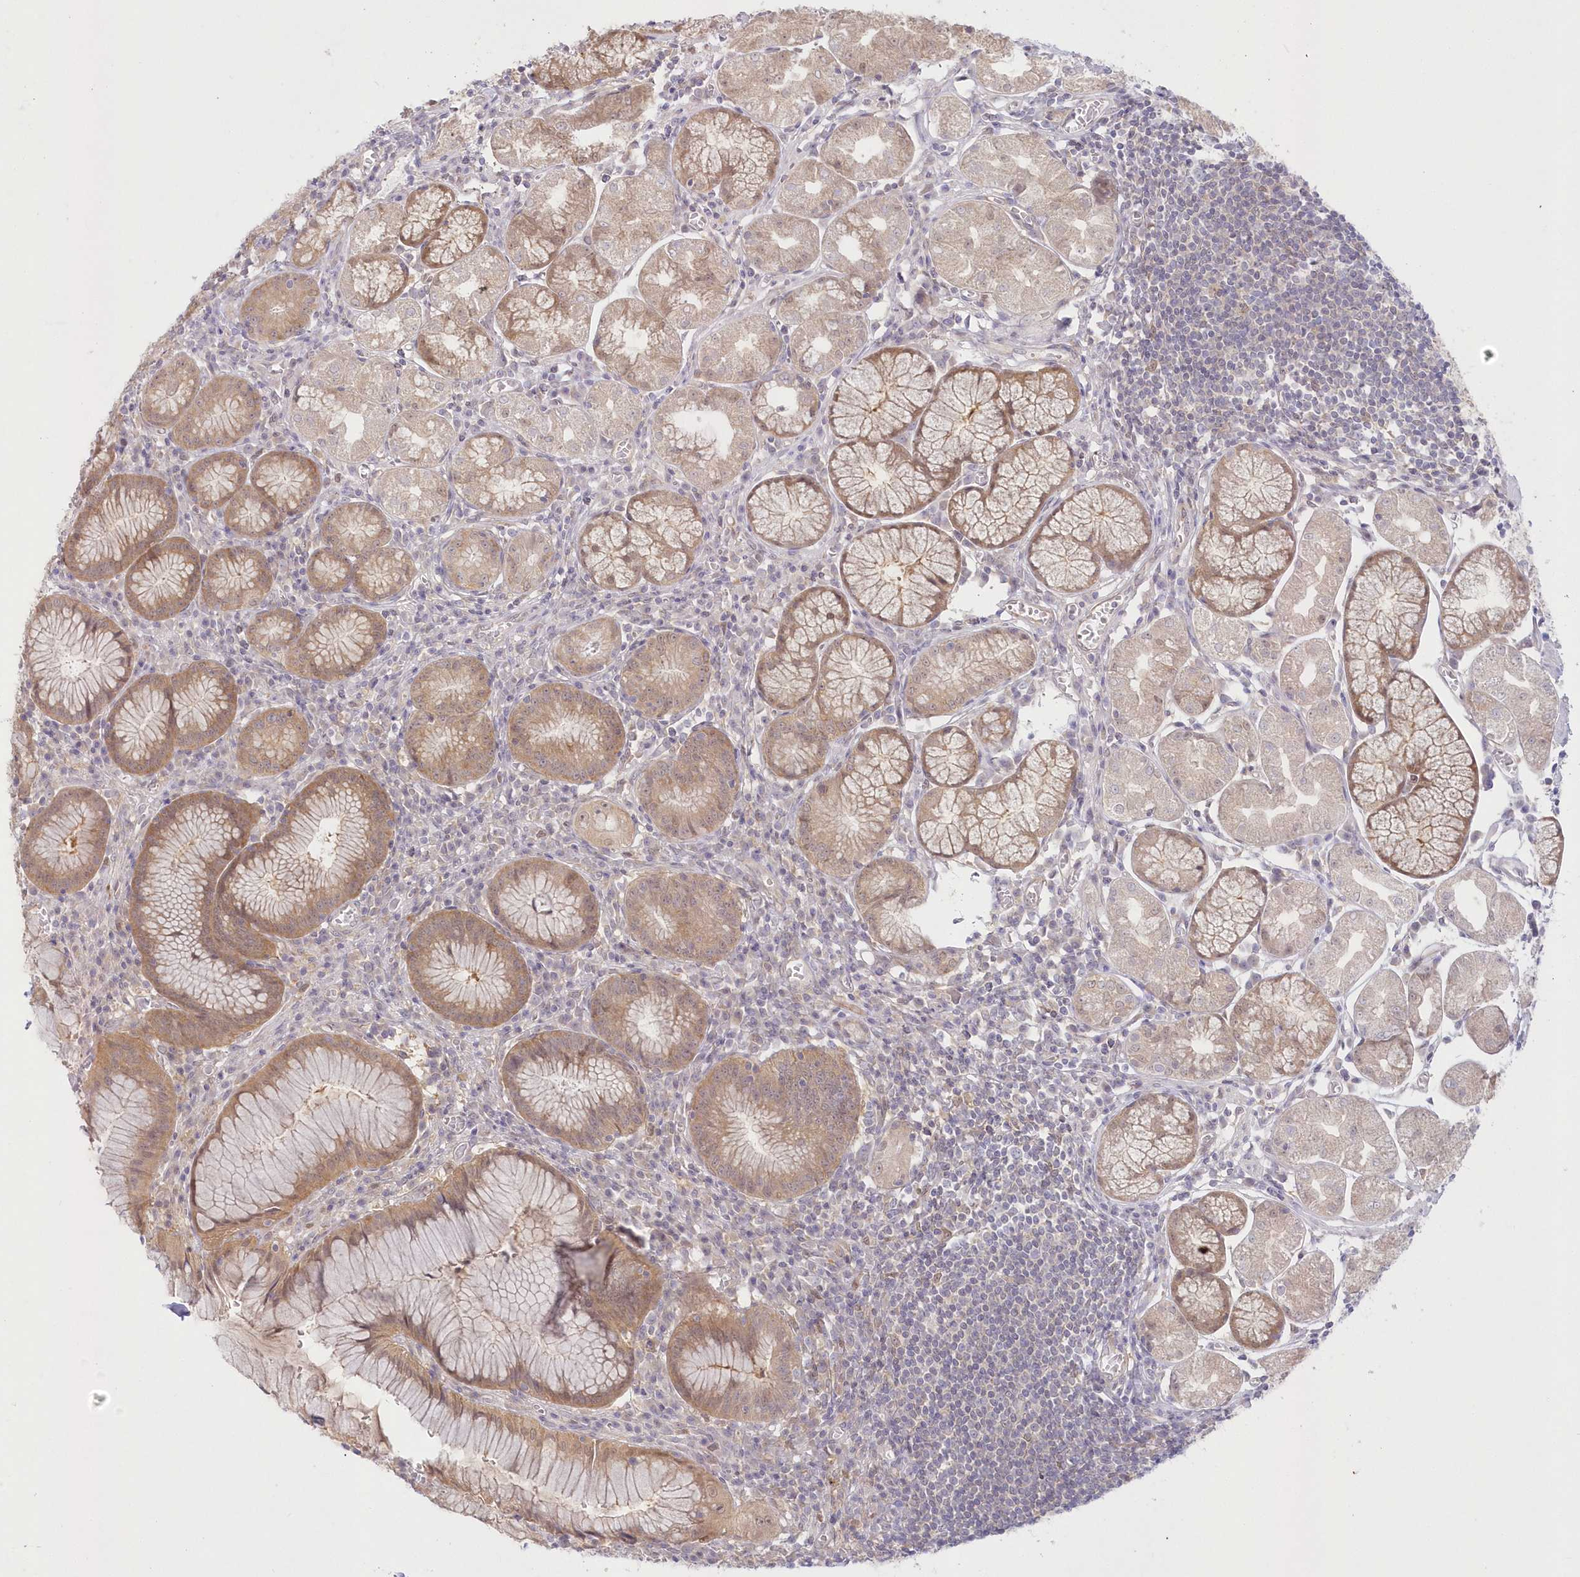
{"staining": {"intensity": "moderate", "quantity": ">75%", "location": "cytoplasmic/membranous"}, "tissue": "stomach", "cell_type": "Glandular cells", "image_type": "normal", "snomed": [{"axis": "morphology", "description": "Normal tissue, NOS"}, {"axis": "topography", "description": "Stomach"}], "caption": "A photomicrograph showing moderate cytoplasmic/membranous staining in about >75% of glandular cells in normal stomach, as visualized by brown immunohistochemical staining.", "gene": "RNPEP", "patient": {"sex": "male", "age": 55}}